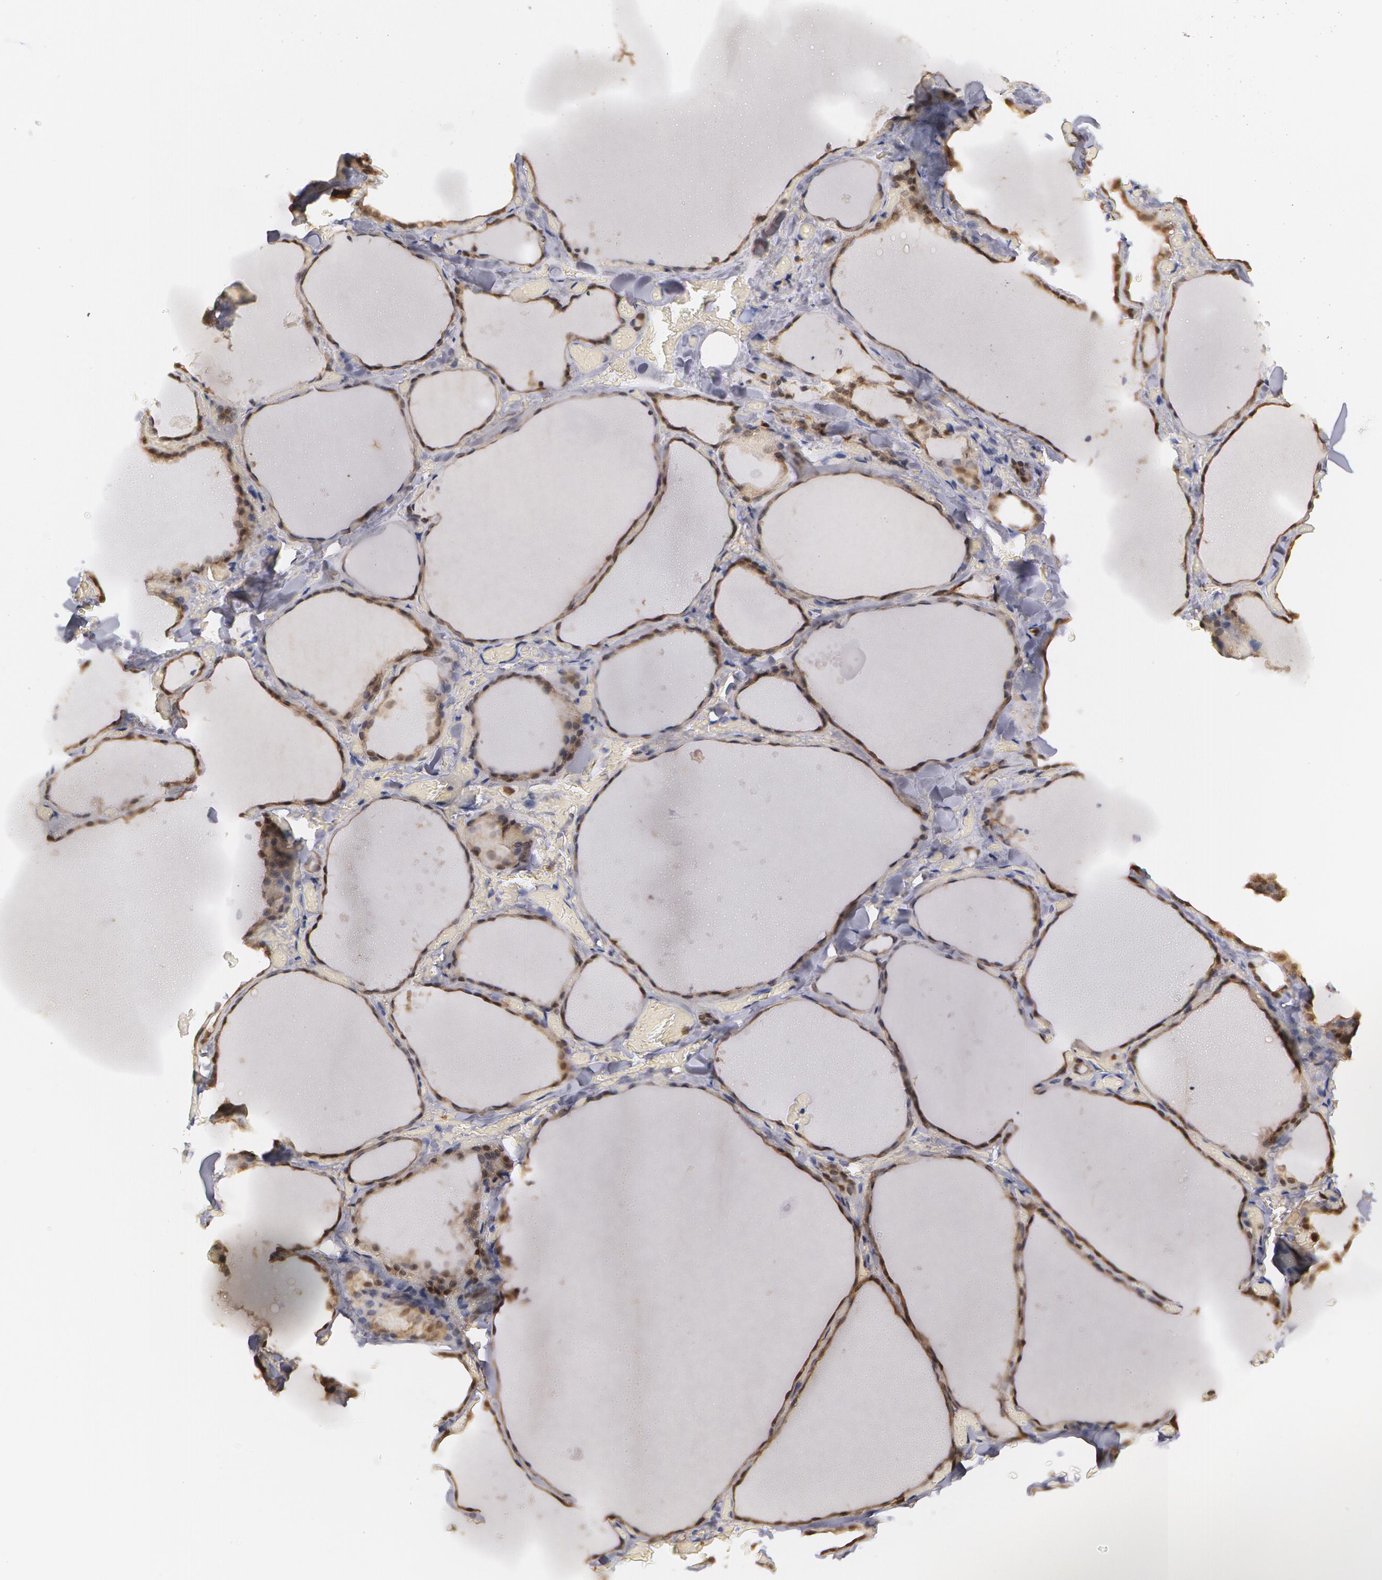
{"staining": {"intensity": "moderate", "quantity": ">75%", "location": "cytoplasmic/membranous,nuclear"}, "tissue": "thyroid gland", "cell_type": "Glandular cells", "image_type": "normal", "snomed": [{"axis": "morphology", "description": "Normal tissue, NOS"}, {"axis": "topography", "description": "Thyroid gland"}], "caption": "A medium amount of moderate cytoplasmic/membranous,nuclear staining is seen in about >75% of glandular cells in benign thyroid gland. Nuclei are stained in blue.", "gene": "SYK", "patient": {"sex": "male", "age": 34}}